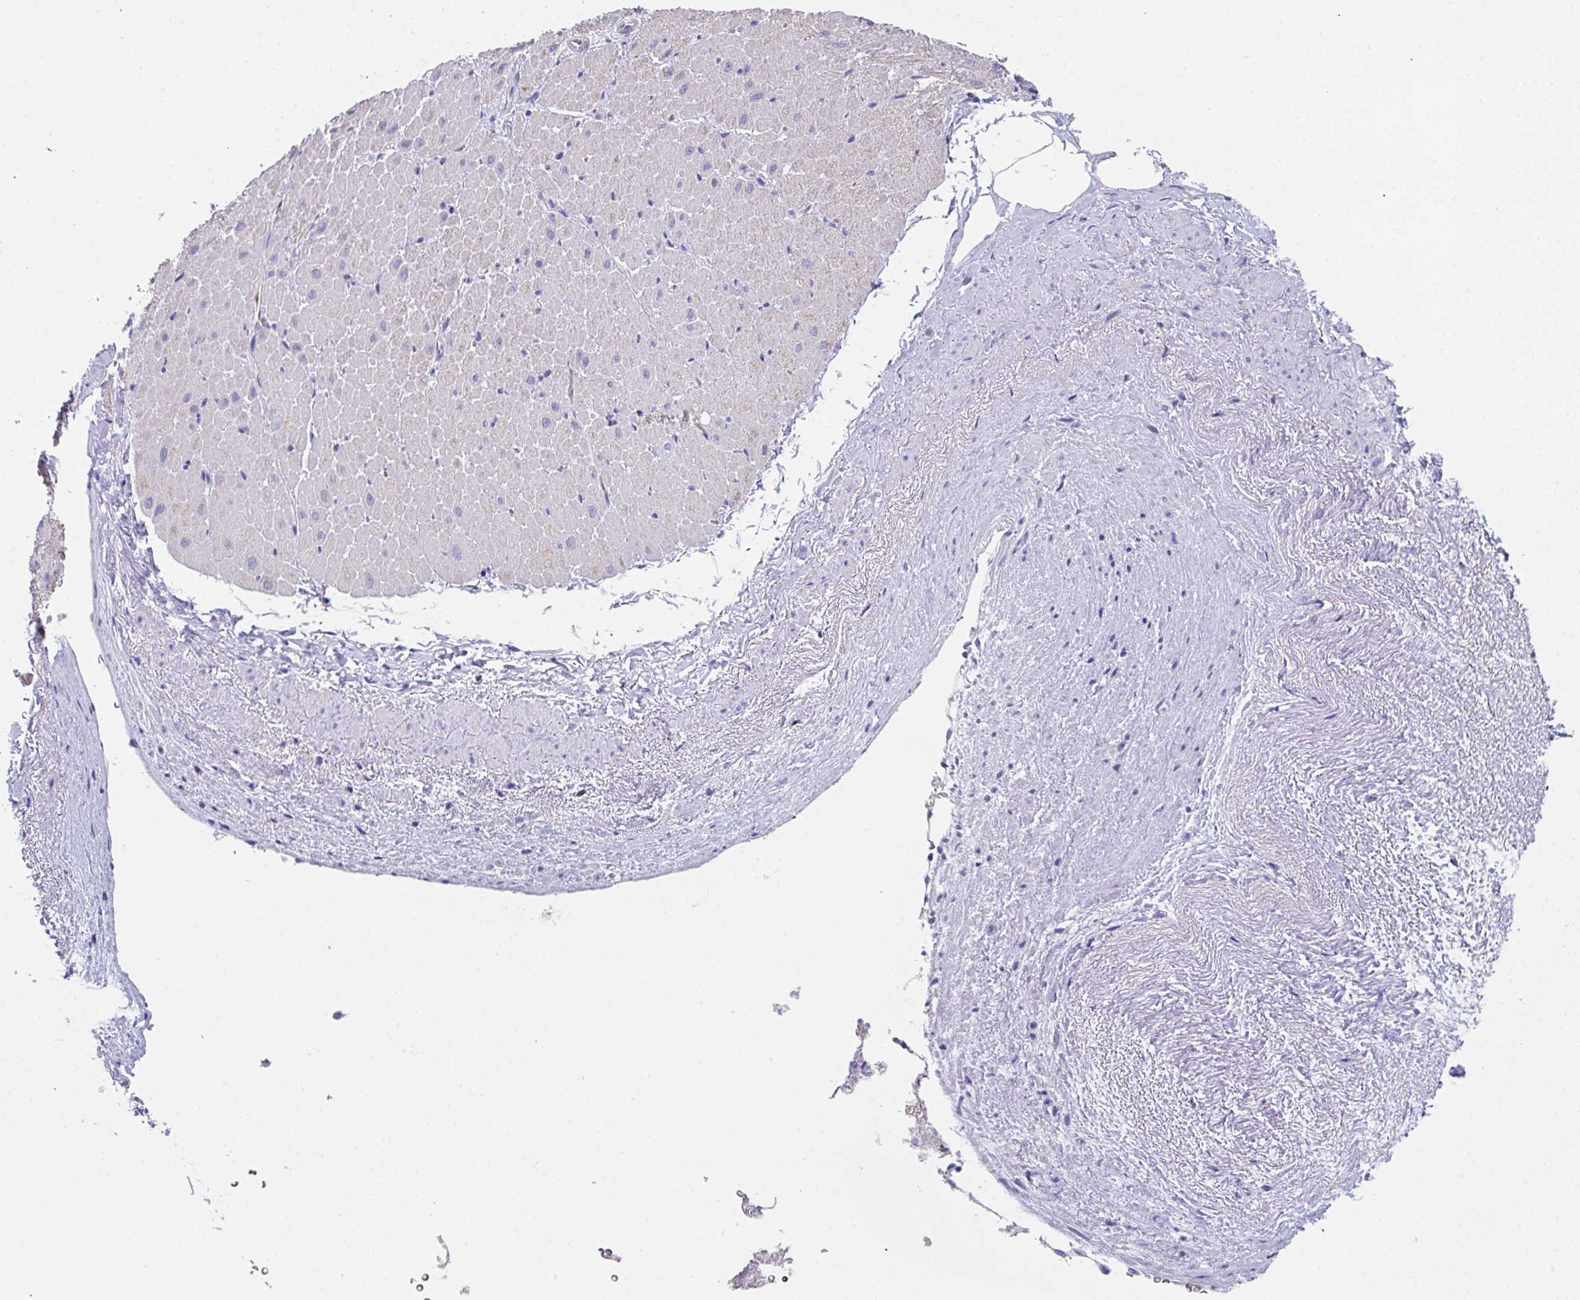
{"staining": {"intensity": "weak", "quantity": "25%-75%", "location": "cytoplasmic/membranous"}, "tissue": "heart muscle", "cell_type": "Cardiomyocytes", "image_type": "normal", "snomed": [{"axis": "morphology", "description": "Normal tissue, NOS"}, {"axis": "topography", "description": "Heart"}], "caption": "A low amount of weak cytoplasmic/membranous positivity is present in approximately 25%-75% of cardiomyocytes in normal heart muscle.", "gene": "TFAP2C", "patient": {"sex": "male", "age": 62}}